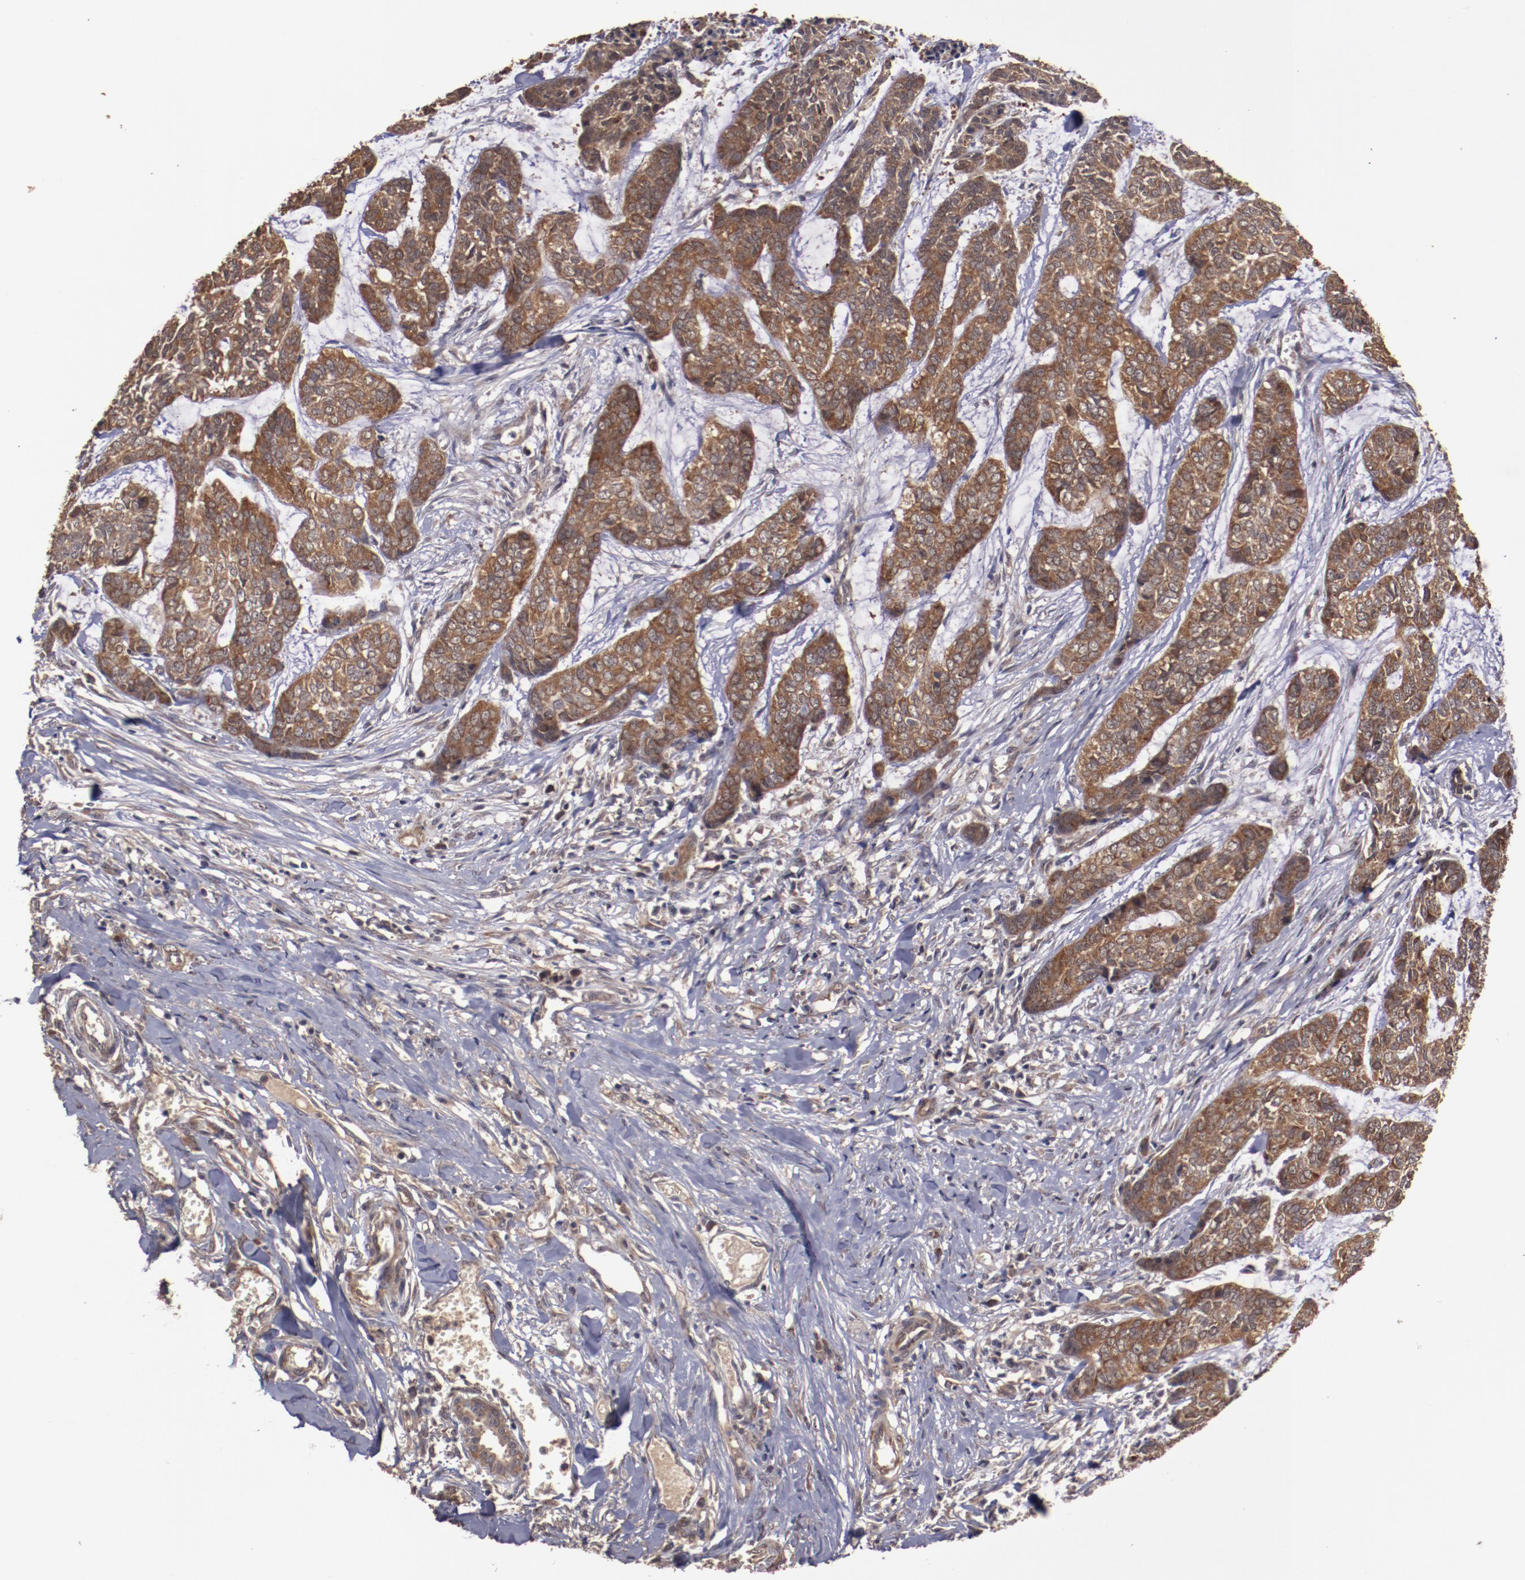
{"staining": {"intensity": "strong", "quantity": ">75%", "location": "cytoplasmic/membranous"}, "tissue": "skin cancer", "cell_type": "Tumor cells", "image_type": "cancer", "snomed": [{"axis": "morphology", "description": "Basal cell carcinoma"}, {"axis": "topography", "description": "Skin"}], "caption": "Skin cancer (basal cell carcinoma) stained with DAB (3,3'-diaminobenzidine) immunohistochemistry (IHC) shows high levels of strong cytoplasmic/membranous positivity in approximately >75% of tumor cells.", "gene": "TXNDC16", "patient": {"sex": "female", "age": 64}}